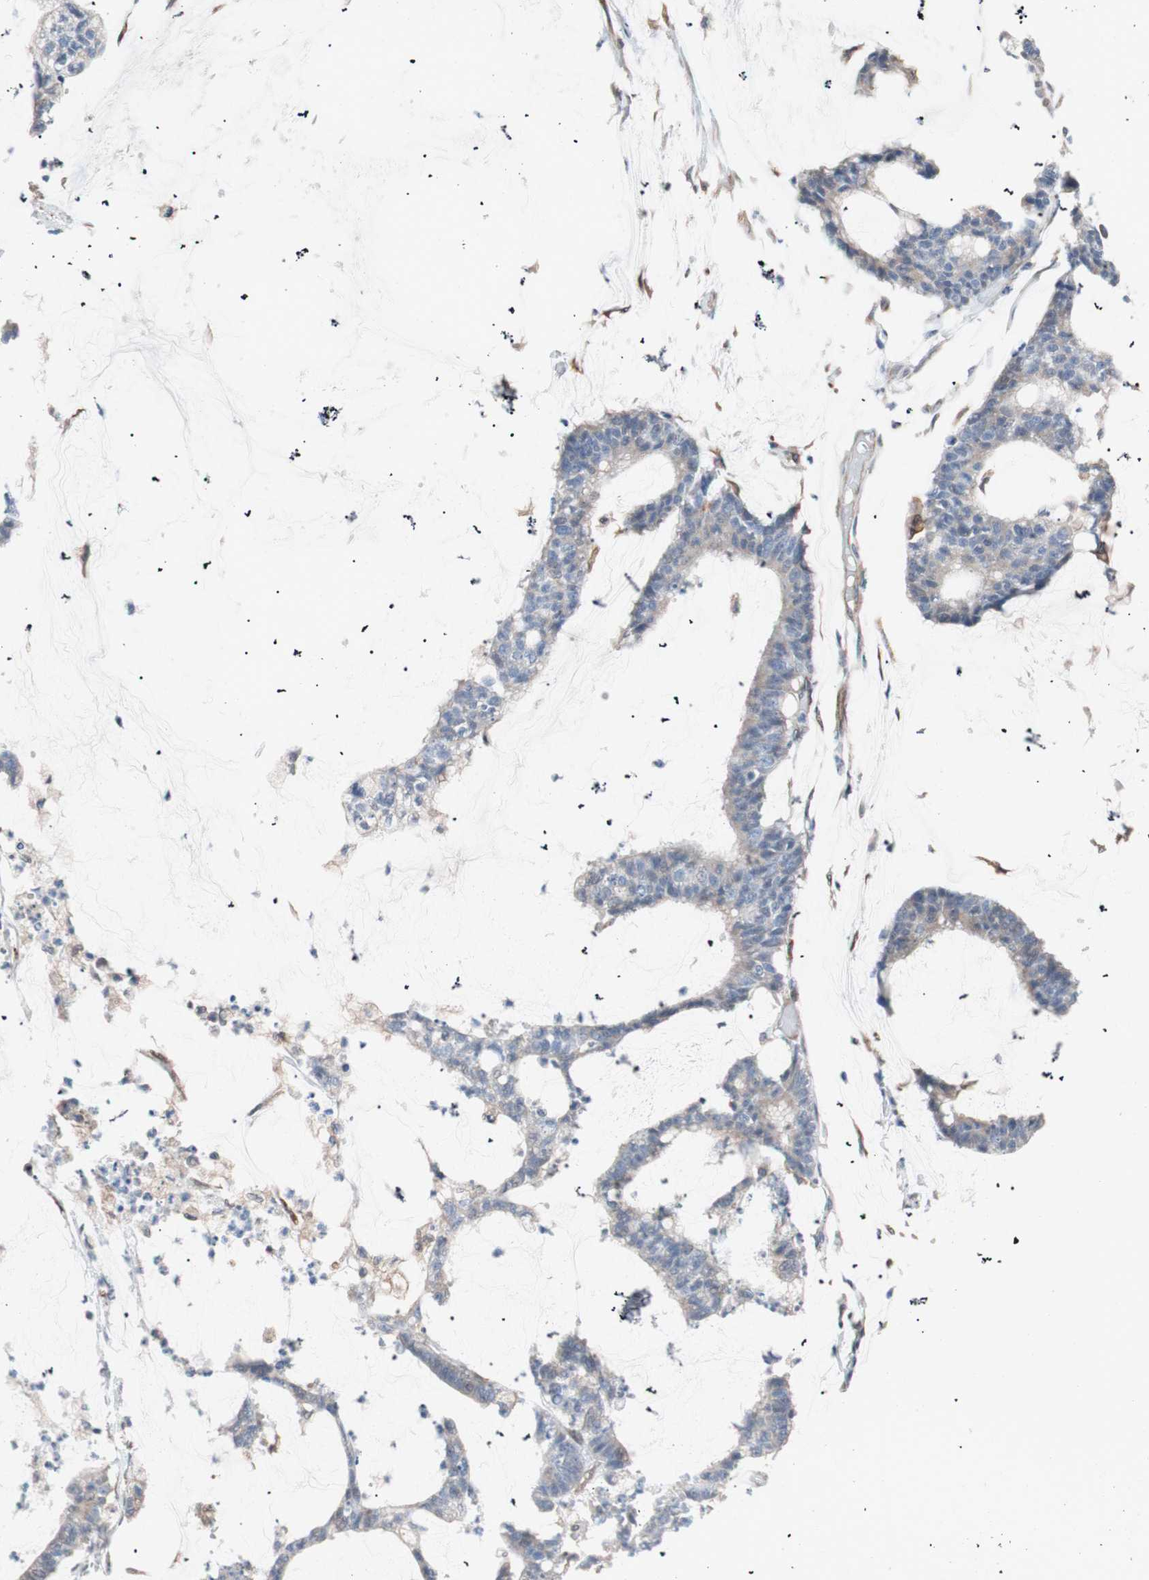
{"staining": {"intensity": "weak", "quantity": "25%-75%", "location": "cytoplasmic/membranous"}, "tissue": "colorectal cancer", "cell_type": "Tumor cells", "image_type": "cancer", "snomed": [{"axis": "morphology", "description": "Adenocarcinoma, NOS"}, {"axis": "topography", "description": "Colon"}], "caption": "Tumor cells show low levels of weak cytoplasmic/membranous expression in about 25%-75% of cells in human colorectal cancer. The protein is shown in brown color, while the nuclei are stained blue.", "gene": "SMG1", "patient": {"sex": "female", "age": 84}}